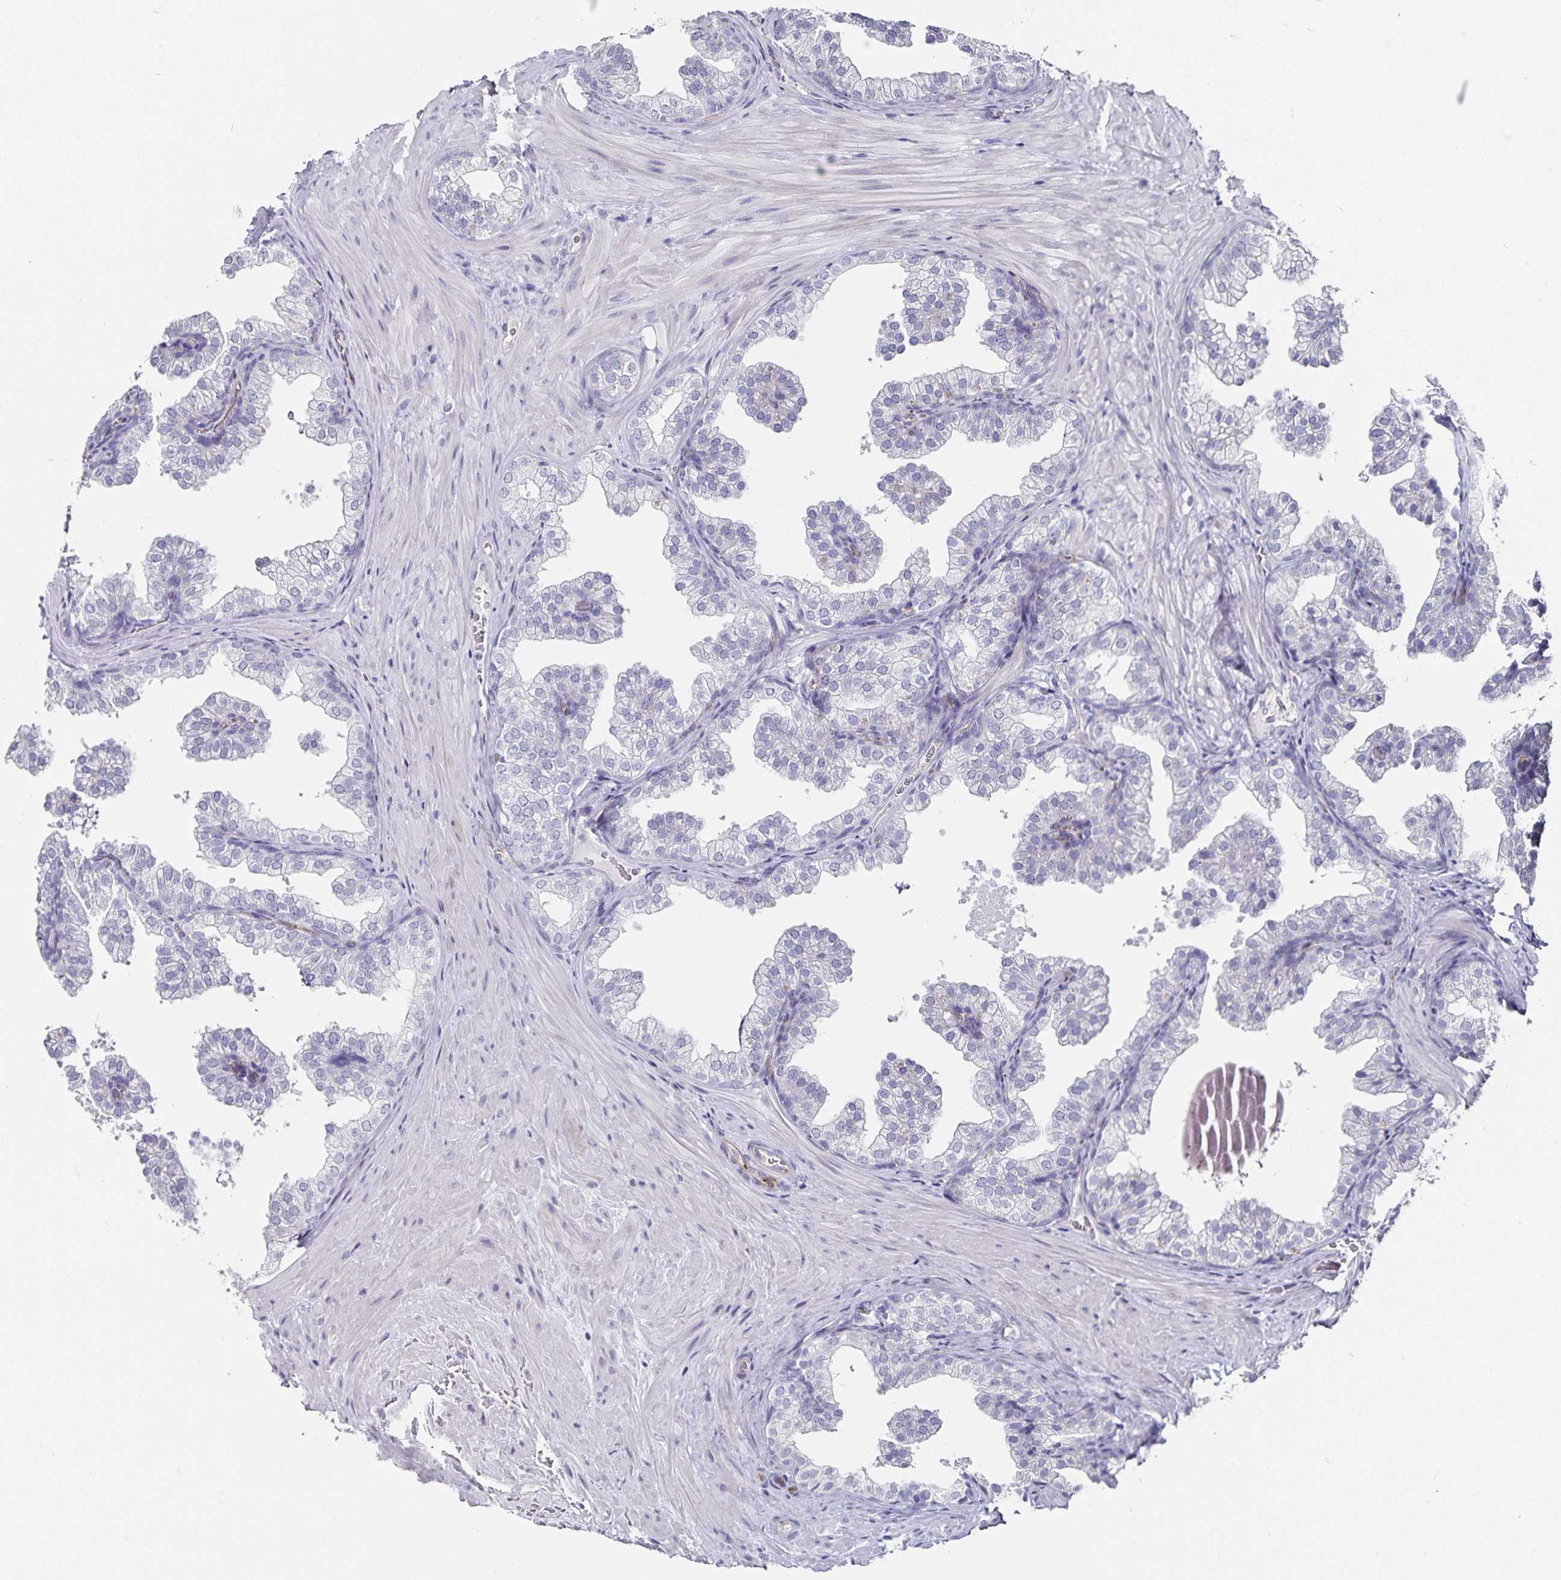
{"staining": {"intensity": "negative", "quantity": "none", "location": "none"}, "tissue": "prostate", "cell_type": "Glandular cells", "image_type": "normal", "snomed": [{"axis": "morphology", "description": "Normal tissue, NOS"}, {"axis": "topography", "description": "Prostate"}], "caption": "Glandular cells show no significant positivity in benign prostate. (DAB IHC visualized using brightfield microscopy, high magnification).", "gene": "PODXL", "patient": {"sex": "male", "age": 37}}